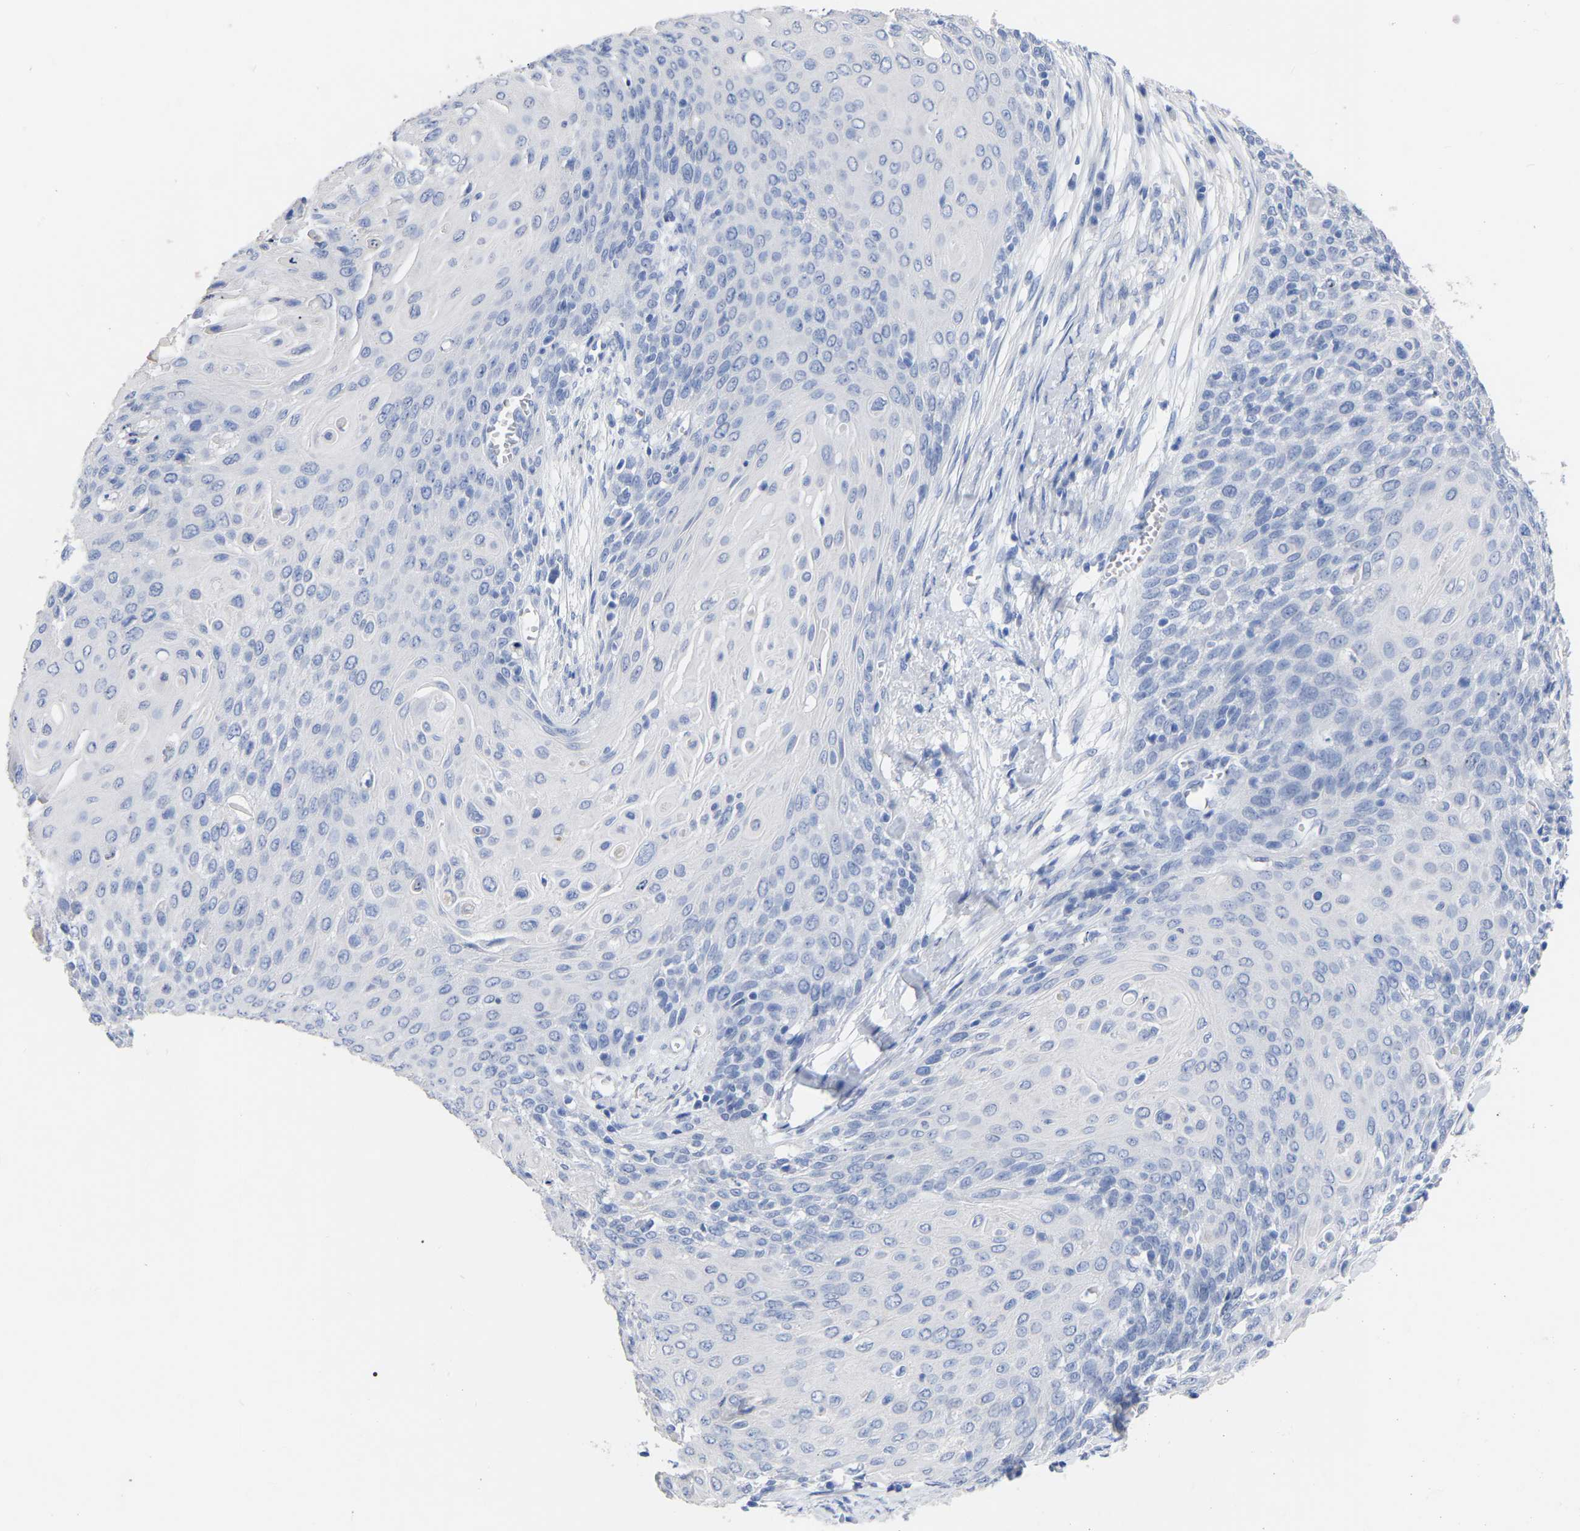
{"staining": {"intensity": "negative", "quantity": "none", "location": "none"}, "tissue": "cervical cancer", "cell_type": "Tumor cells", "image_type": "cancer", "snomed": [{"axis": "morphology", "description": "Squamous cell carcinoma, NOS"}, {"axis": "topography", "description": "Cervix"}], "caption": "Immunohistochemical staining of squamous cell carcinoma (cervical) reveals no significant positivity in tumor cells.", "gene": "ANXA13", "patient": {"sex": "female", "age": 39}}